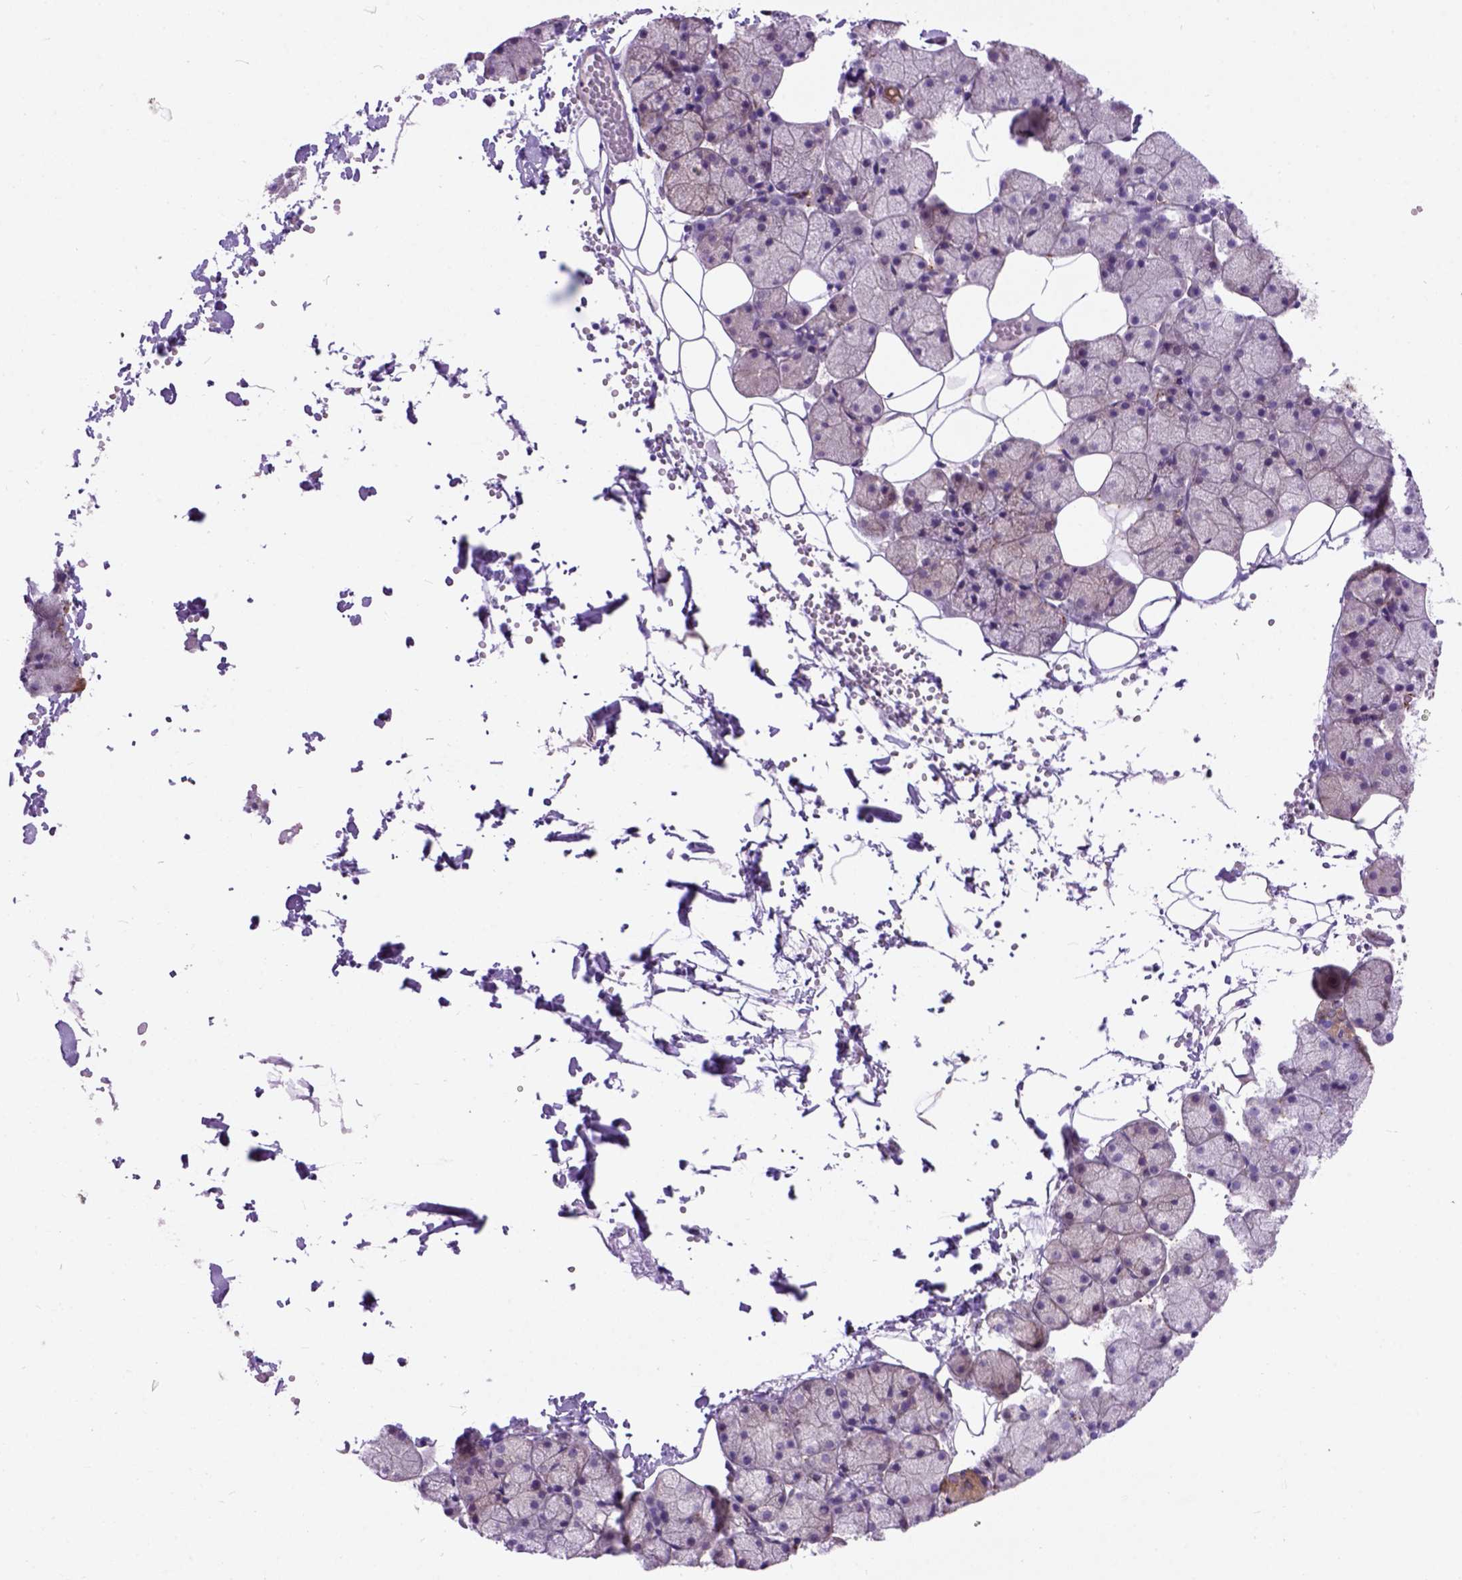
{"staining": {"intensity": "moderate", "quantity": "25%-75%", "location": "cytoplasmic/membranous"}, "tissue": "salivary gland", "cell_type": "Glandular cells", "image_type": "normal", "snomed": [{"axis": "morphology", "description": "Normal tissue, NOS"}, {"axis": "topography", "description": "Salivary gland"}], "caption": "The immunohistochemical stain labels moderate cytoplasmic/membranous positivity in glandular cells of unremarkable salivary gland.", "gene": "MAPT", "patient": {"sex": "male", "age": 38}}